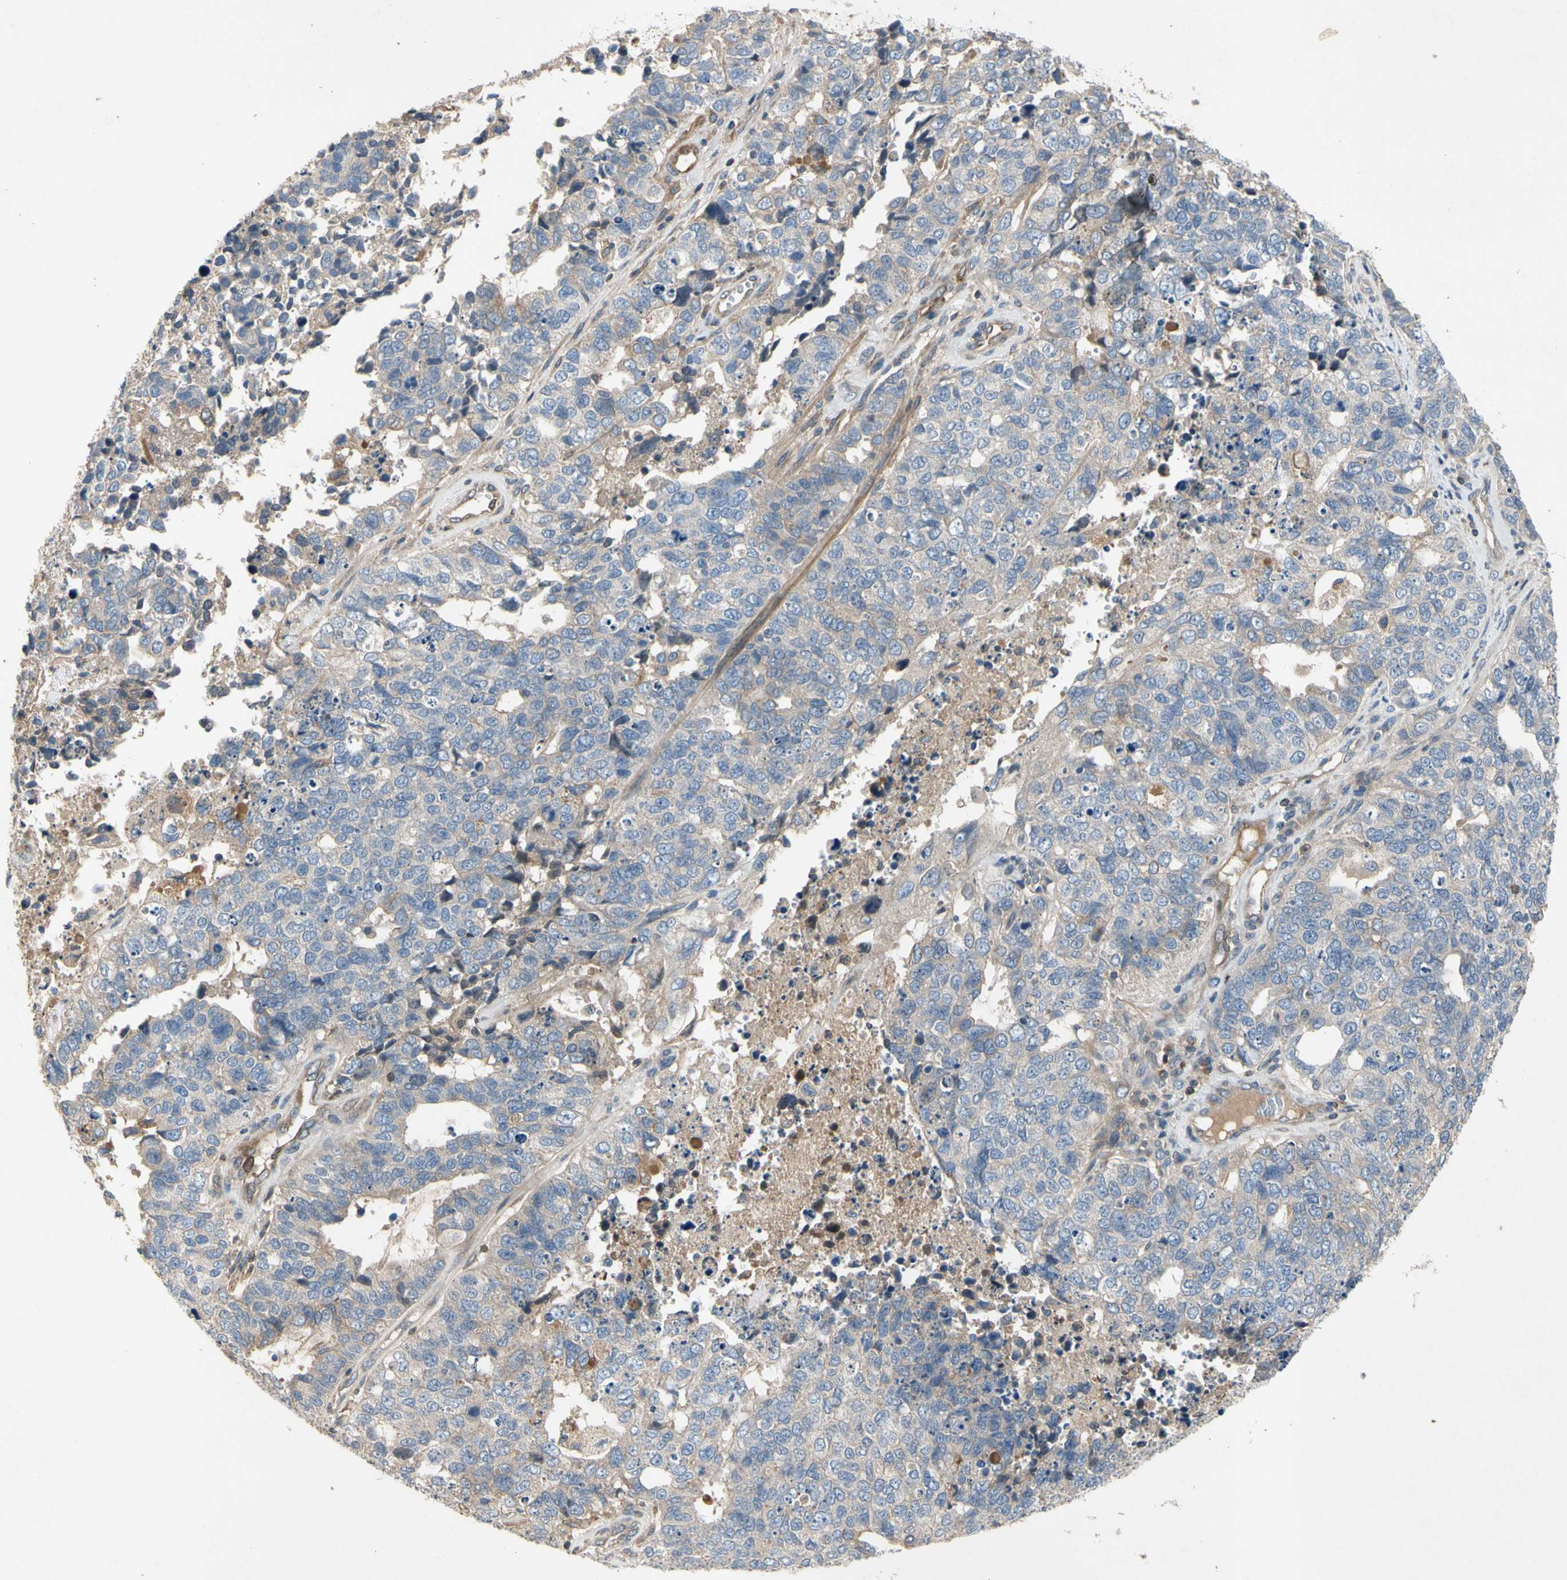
{"staining": {"intensity": "weak", "quantity": "<25%", "location": "cytoplasmic/membranous"}, "tissue": "cervical cancer", "cell_type": "Tumor cells", "image_type": "cancer", "snomed": [{"axis": "morphology", "description": "Squamous cell carcinoma, NOS"}, {"axis": "topography", "description": "Cervix"}], "caption": "Immunohistochemistry (IHC) histopathology image of neoplastic tissue: human cervical cancer (squamous cell carcinoma) stained with DAB displays no significant protein expression in tumor cells.", "gene": "CRTAC1", "patient": {"sex": "female", "age": 63}}